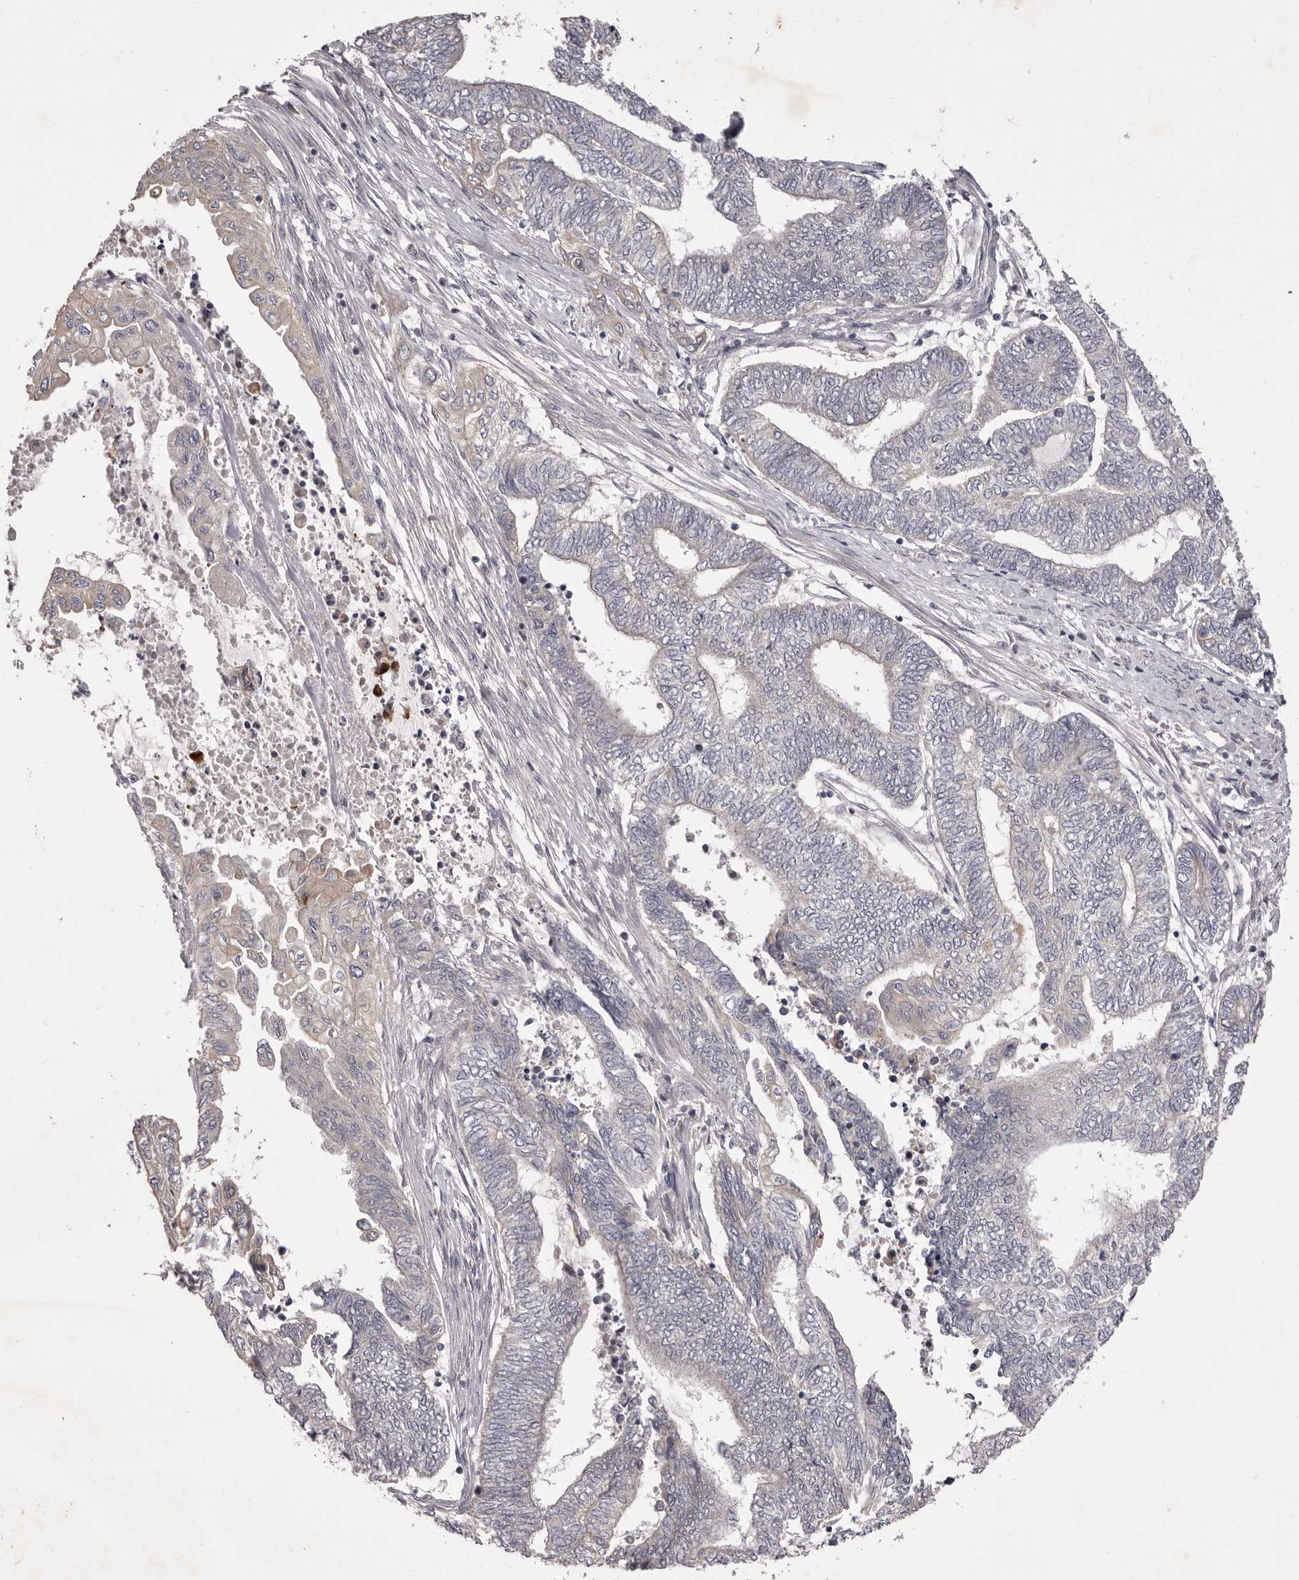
{"staining": {"intensity": "negative", "quantity": "none", "location": "none"}, "tissue": "endometrial cancer", "cell_type": "Tumor cells", "image_type": "cancer", "snomed": [{"axis": "morphology", "description": "Adenocarcinoma, NOS"}, {"axis": "topography", "description": "Uterus"}, {"axis": "topography", "description": "Endometrium"}], "caption": "An immunohistochemistry image of endometrial cancer (adenocarcinoma) is shown. There is no staining in tumor cells of endometrial cancer (adenocarcinoma).", "gene": "PNRC1", "patient": {"sex": "female", "age": 70}}